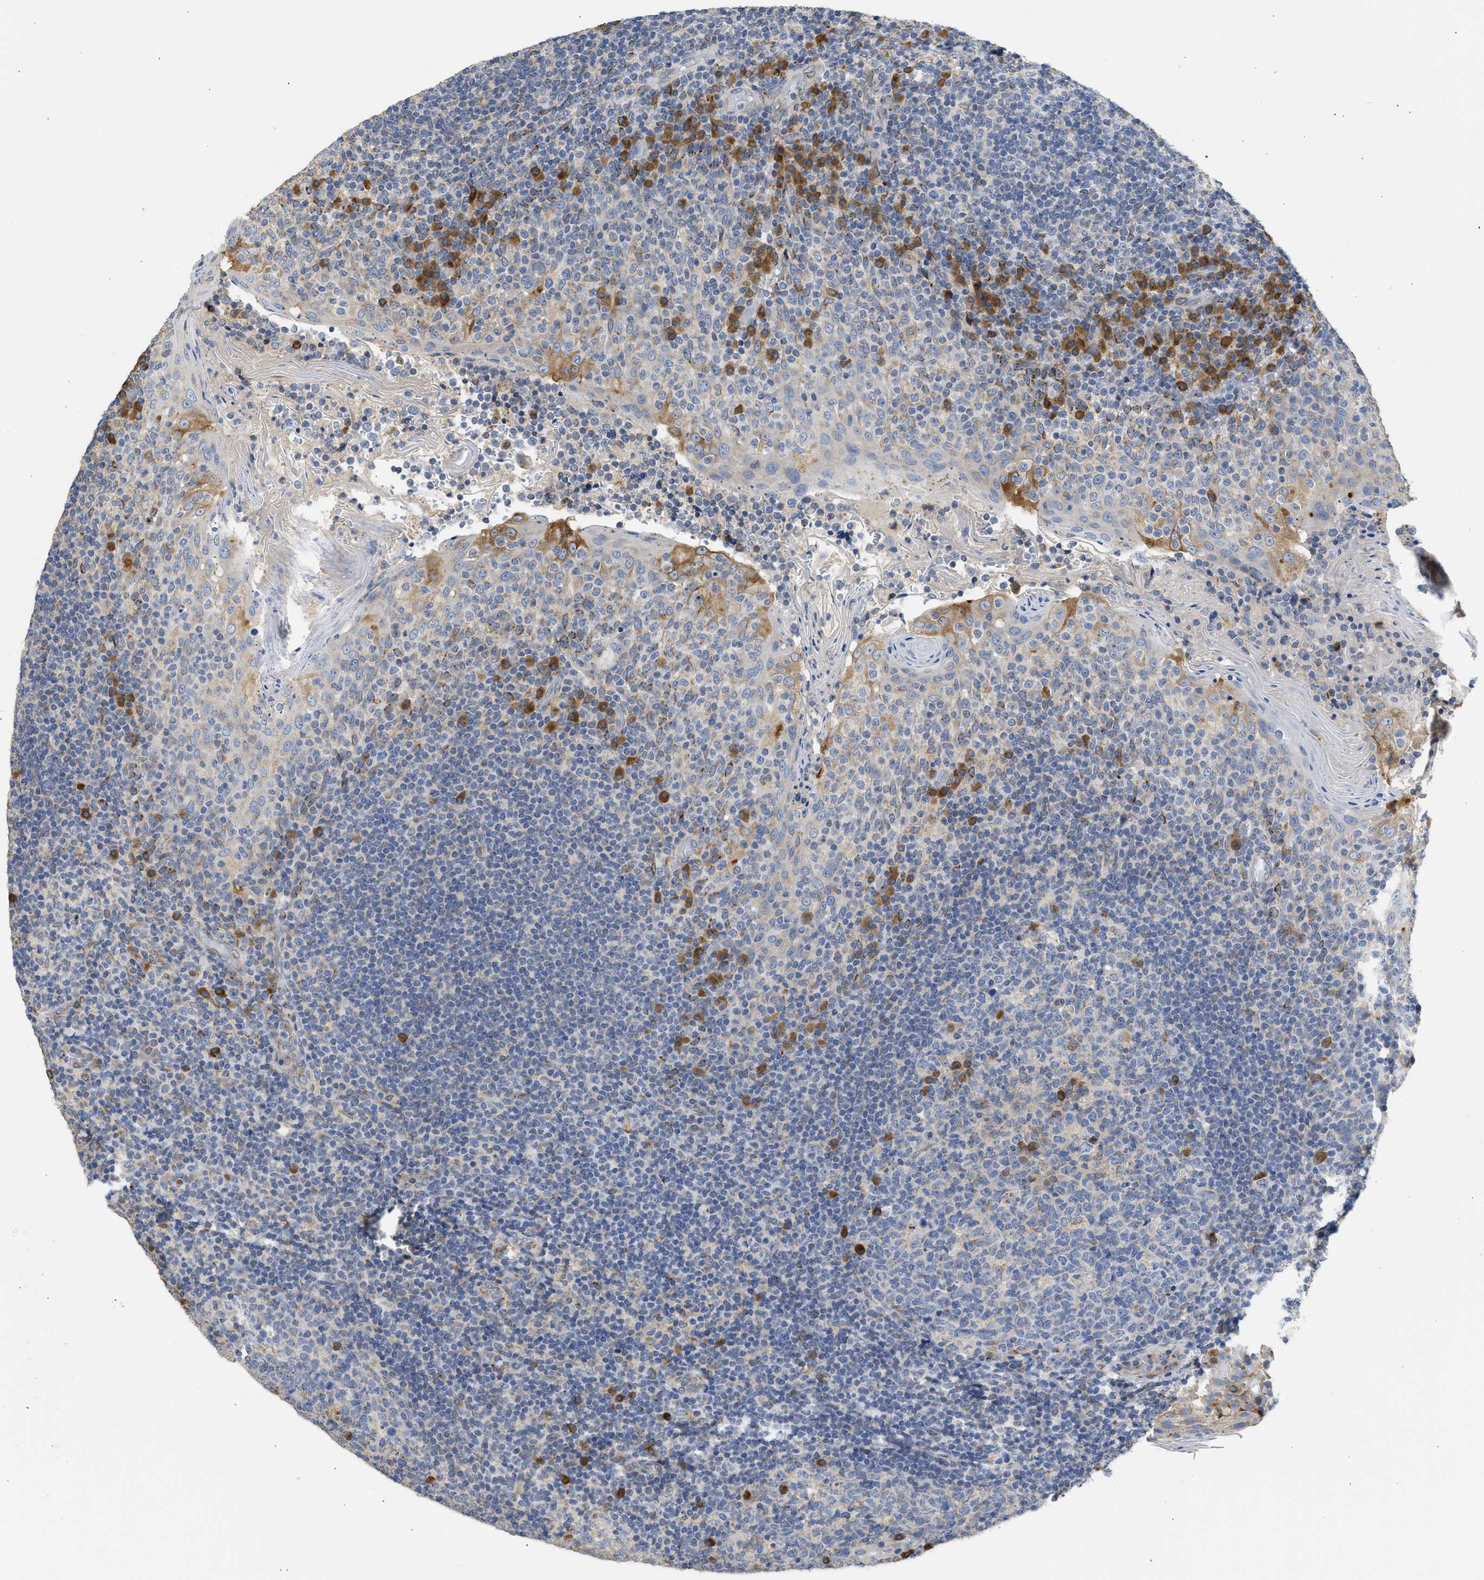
{"staining": {"intensity": "negative", "quantity": "none", "location": "none"}, "tissue": "tonsil", "cell_type": "Germinal center cells", "image_type": "normal", "snomed": [{"axis": "morphology", "description": "Normal tissue, NOS"}, {"axis": "topography", "description": "Tonsil"}], "caption": "A high-resolution micrograph shows immunohistochemistry staining of benign tonsil, which displays no significant staining in germinal center cells.", "gene": "TMED1", "patient": {"sex": "female", "age": 19}}